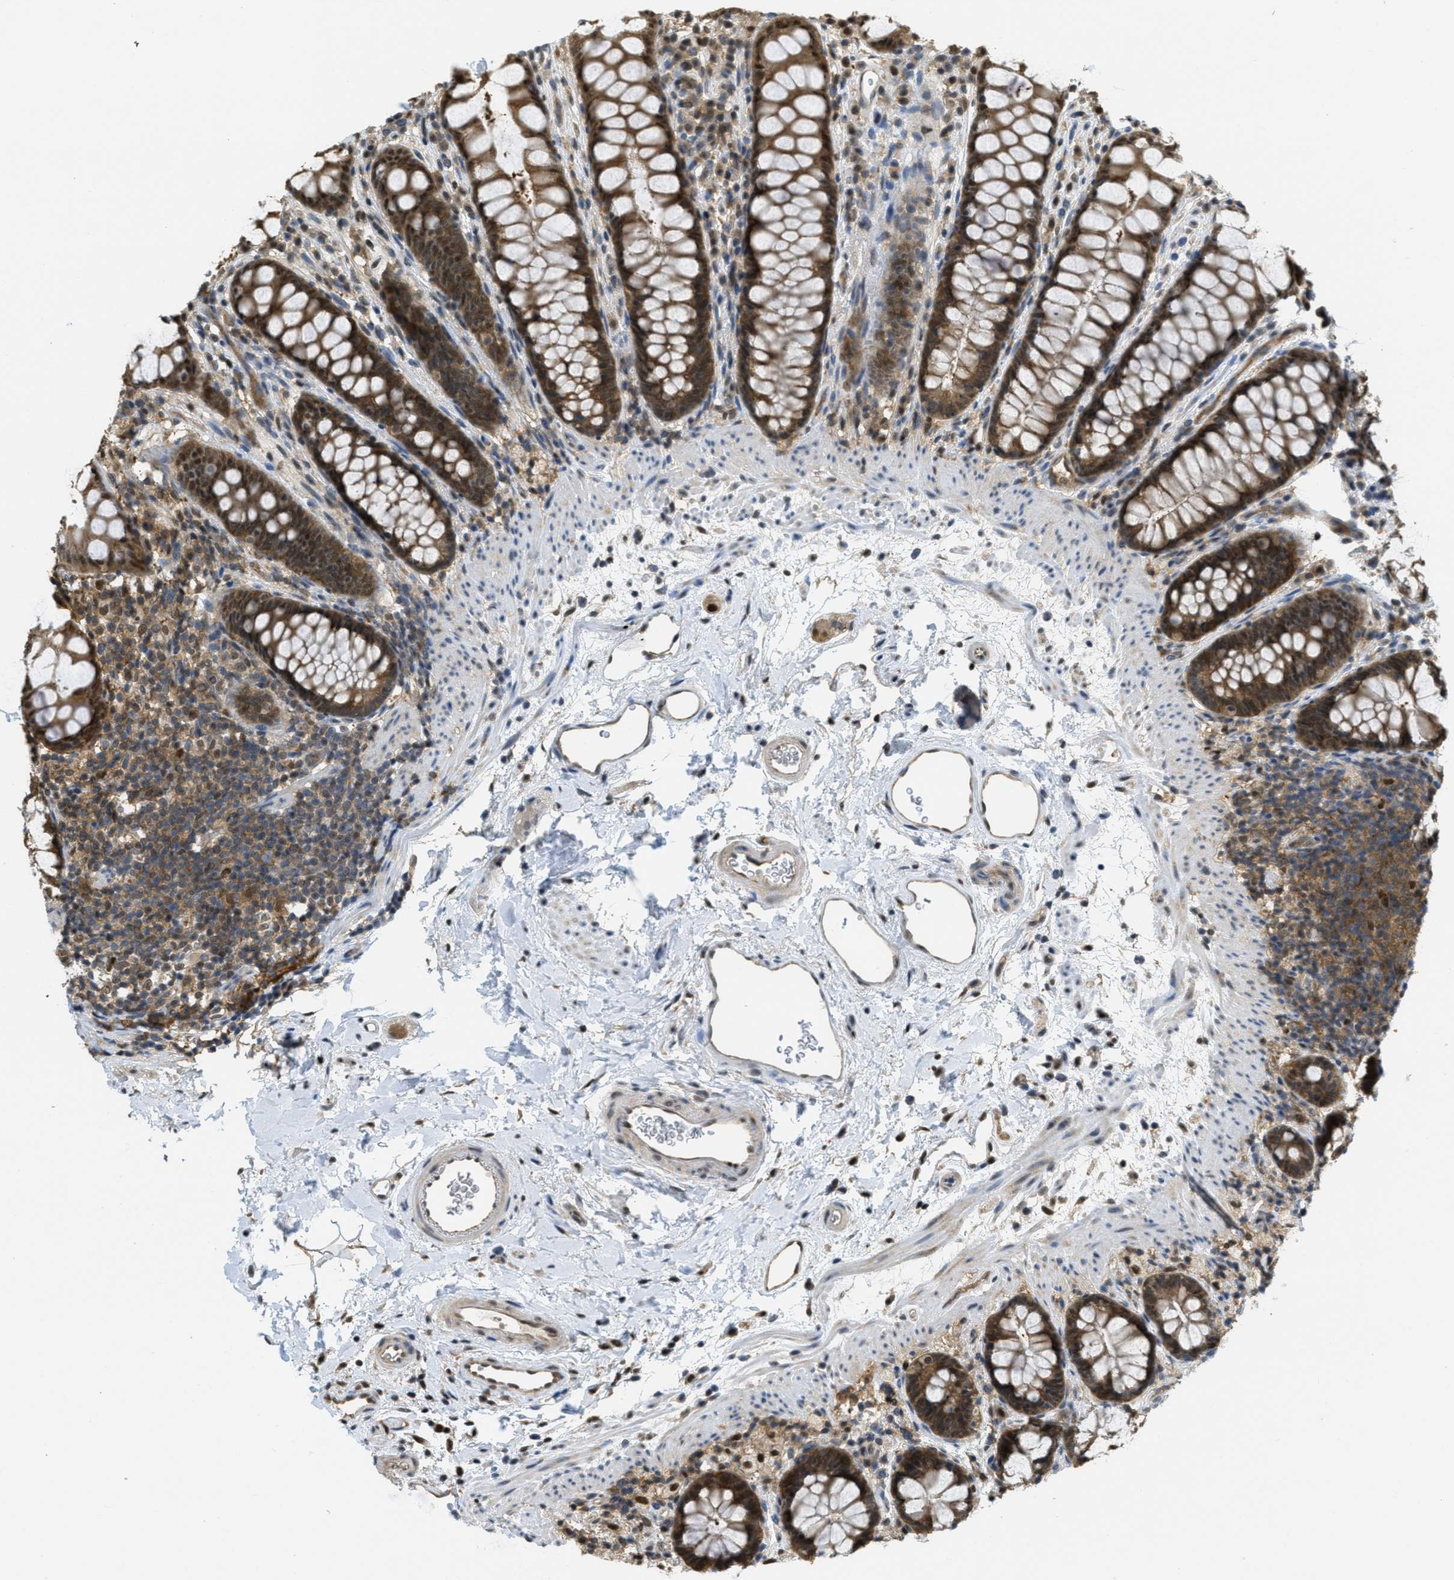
{"staining": {"intensity": "moderate", "quantity": ">75%", "location": "cytoplasmic/membranous,nuclear"}, "tissue": "rectum", "cell_type": "Glandular cells", "image_type": "normal", "snomed": [{"axis": "morphology", "description": "Normal tissue, NOS"}, {"axis": "topography", "description": "Rectum"}], "caption": "This photomicrograph demonstrates immunohistochemistry staining of benign human rectum, with medium moderate cytoplasmic/membranous,nuclear positivity in about >75% of glandular cells.", "gene": "PSMC5", "patient": {"sex": "female", "age": 65}}